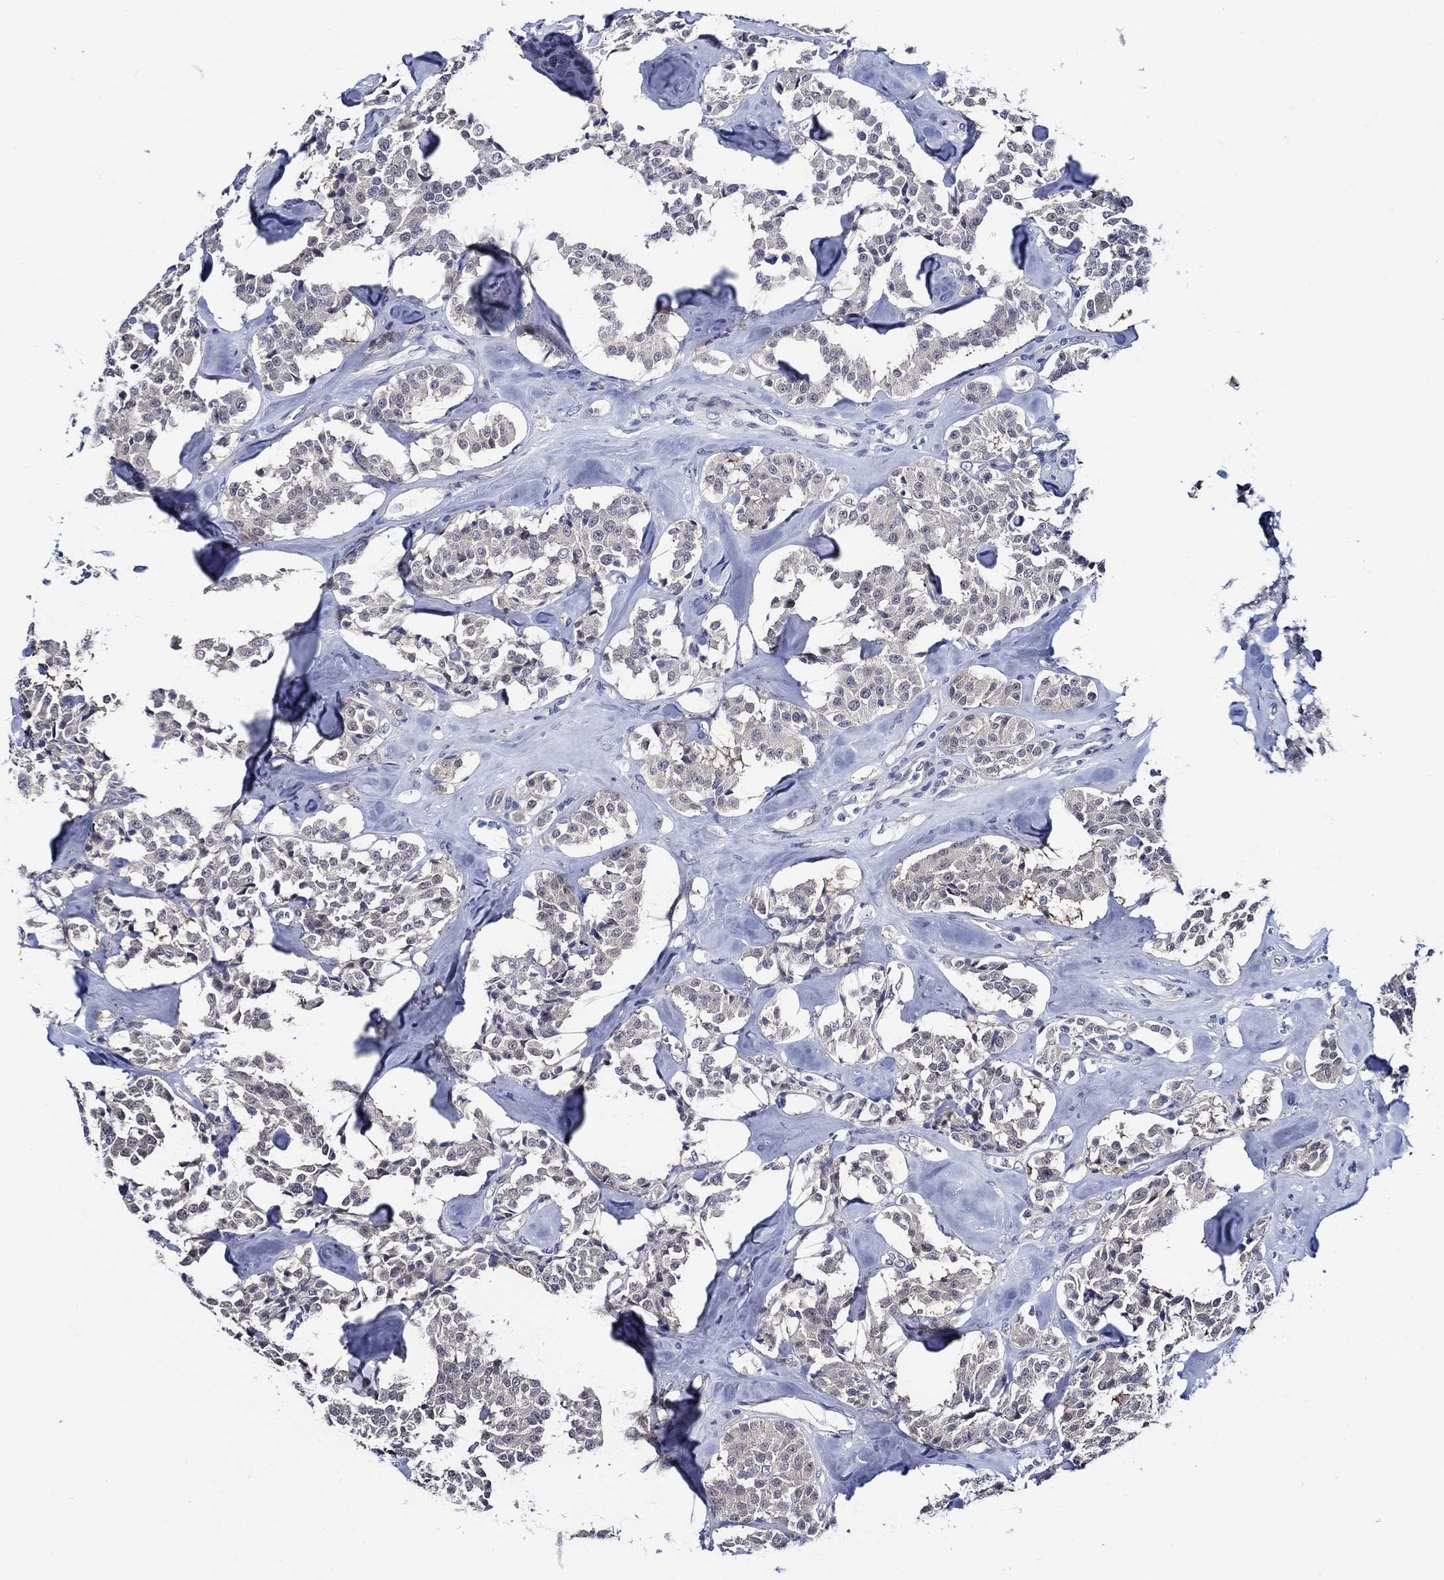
{"staining": {"intensity": "negative", "quantity": "none", "location": "none"}, "tissue": "carcinoid", "cell_type": "Tumor cells", "image_type": "cancer", "snomed": [{"axis": "morphology", "description": "Carcinoid, malignant, NOS"}, {"axis": "topography", "description": "Pancreas"}], "caption": "Immunohistochemistry (IHC) of carcinoid (malignant) demonstrates no expression in tumor cells. Brightfield microscopy of IHC stained with DAB (3,3'-diaminobenzidine) (brown) and hematoxylin (blue), captured at high magnification.", "gene": "C8orf48", "patient": {"sex": "male", "age": 41}}